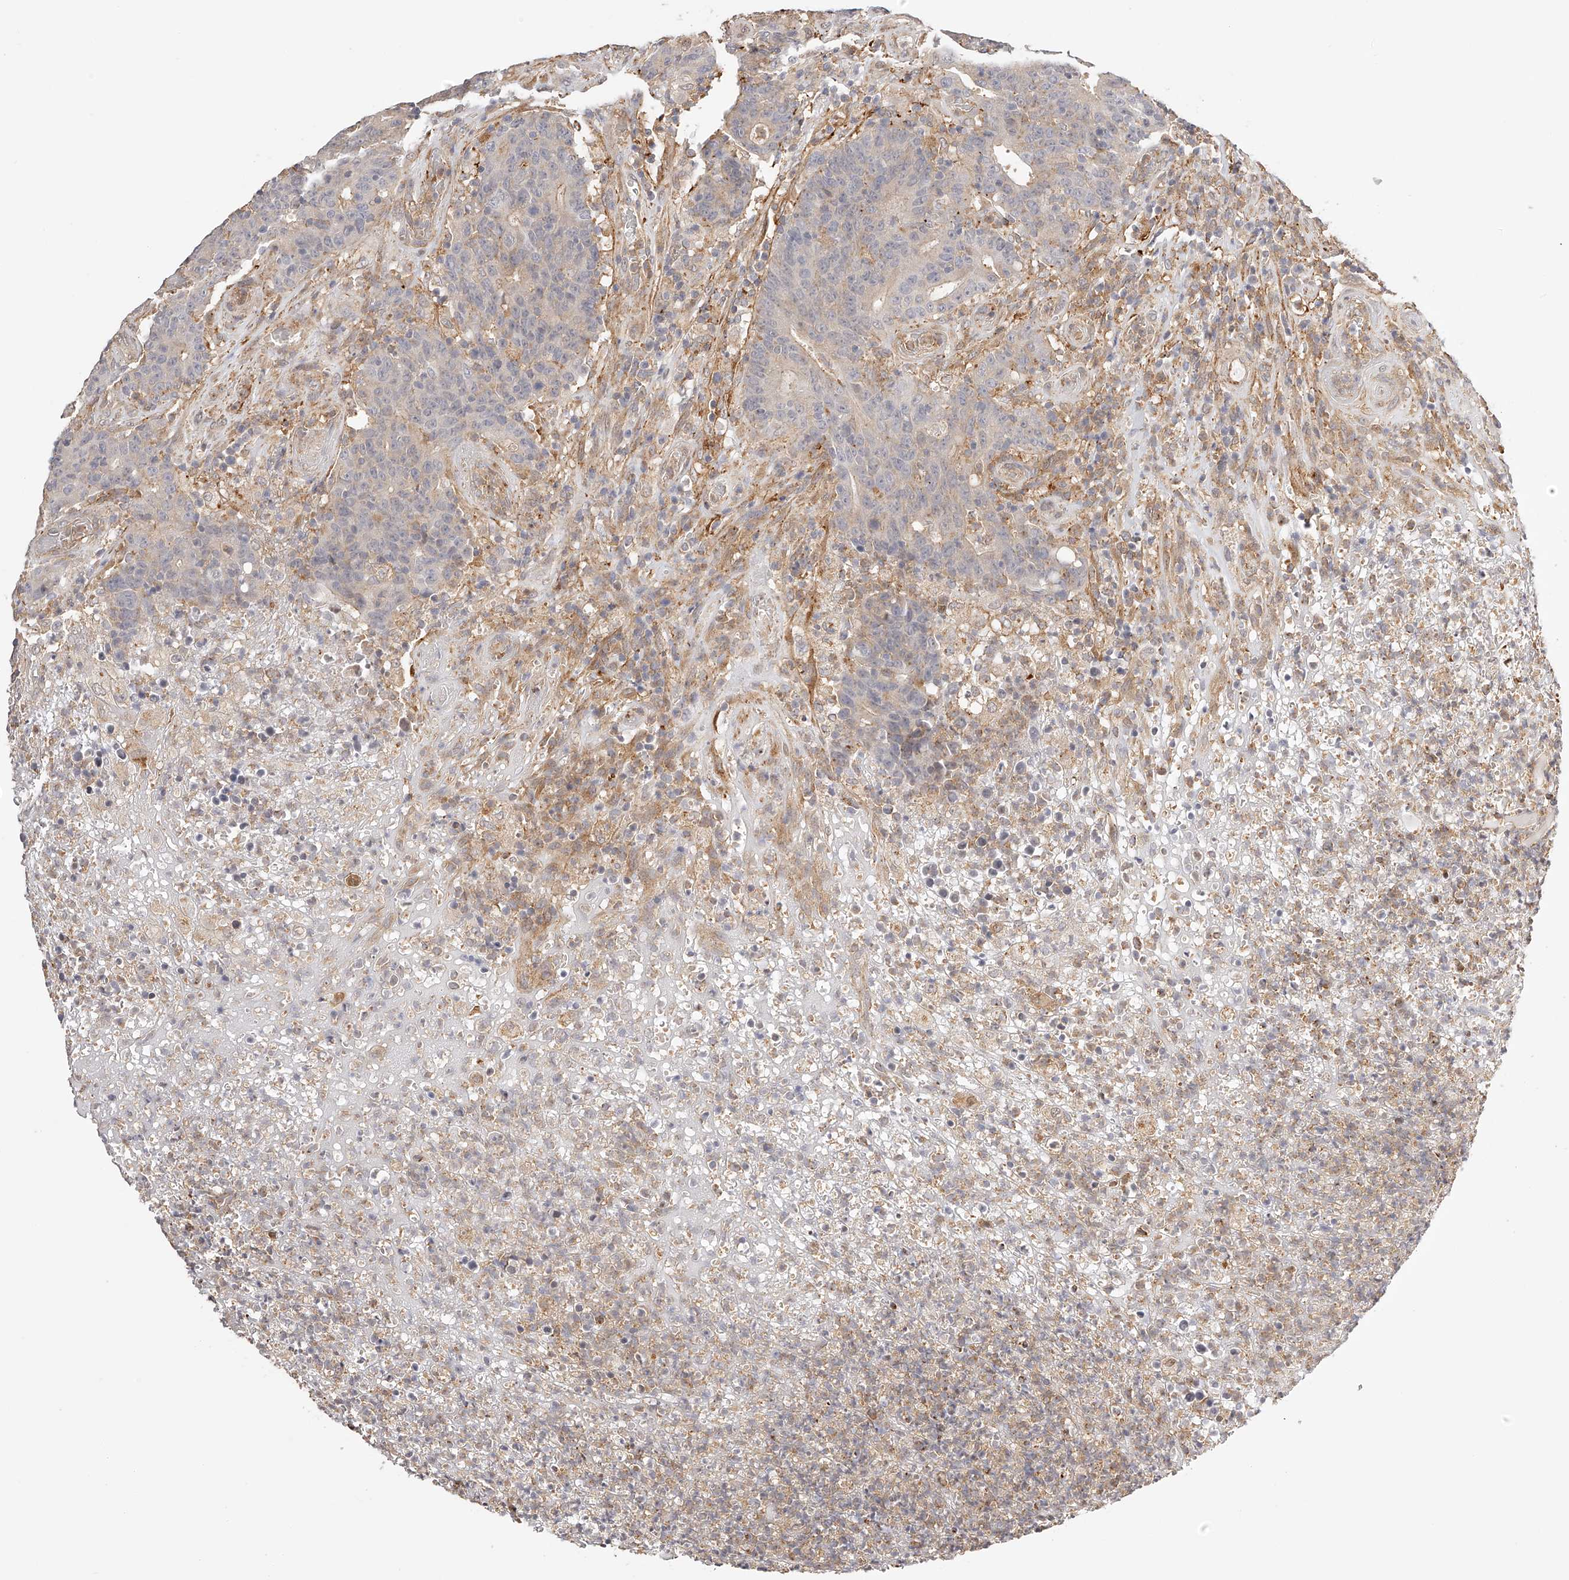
{"staining": {"intensity": "negative", "quantity": "none", "location": "none"}, "tissue": "colorectal cancer", "cell_type": "Tumor cells", "image_type": "cancer", "snomed": [{"axis": "morphology", "description": "Normal tissue, NOS"}, {"axis": "morphology", "description": "Adenocarcinoma, NOS"}, {"axis": "topography", "description": "Colon"}], "caption": "Tumor cells show no significant protein staining in colorectal cancer (adenocarcinoma).", "gene": "SYNC", "patient": {"sex": "female", "age": 75}}